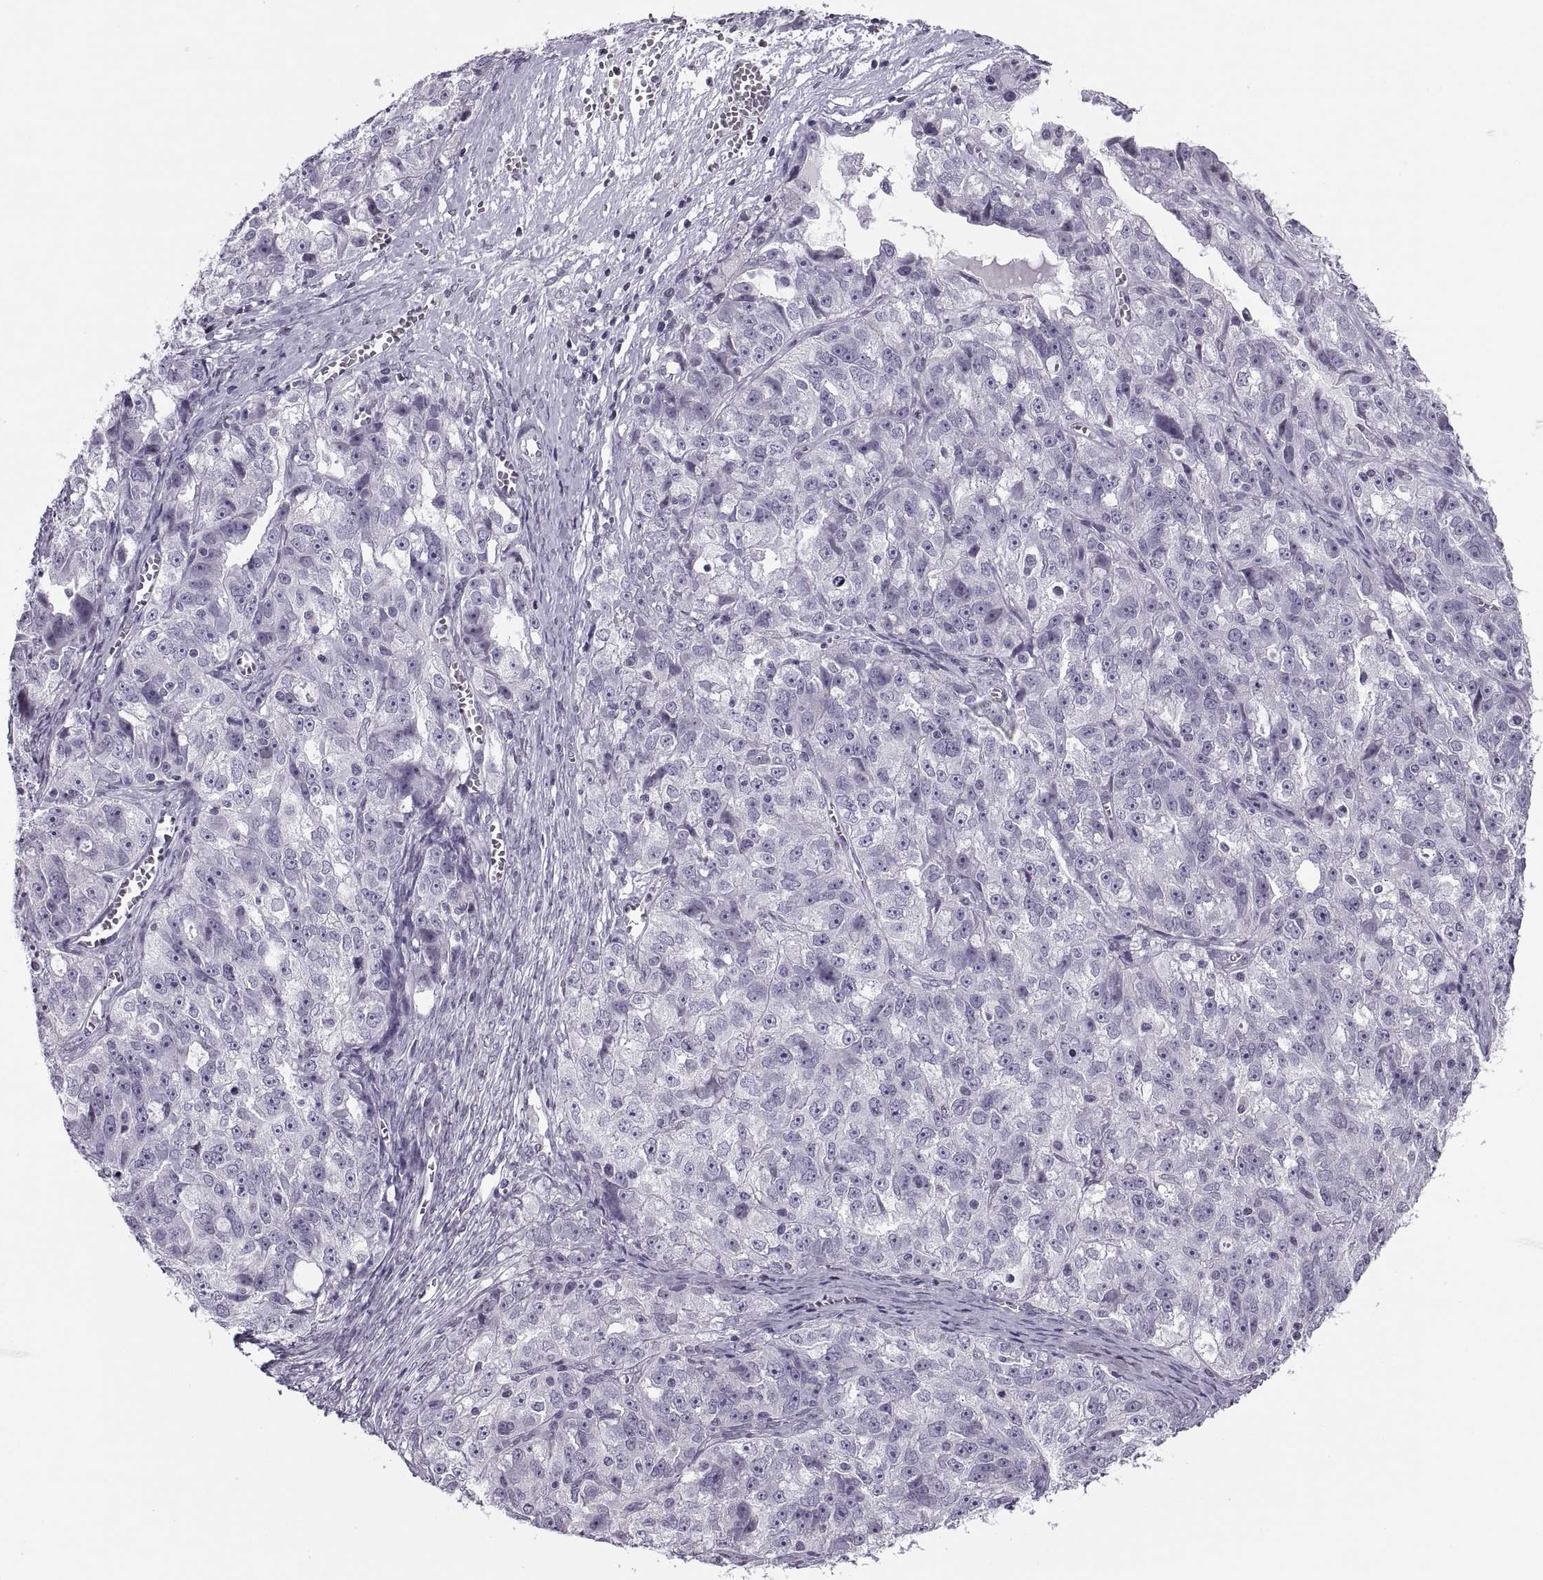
{"staining": {"intensity": "negative", "quantity": "none", "location": "none"}, "tissue": "ovarian cancer", "cell_type": "Tumor cells", "image_type": "cancer", "snomed": [{"axis": "morphology", "description": "Cystadenocarcinoma, serous, NOS"}, {"axis": "topography", "description": "Ovary"}], "caption": "Human ovarian serous cystadenocarcinoma stained for a protein using immunohistochemistry displays no expression in tumor cells.", "gene": "H1-8", "patient": {"sex": "female", "age": 51}}